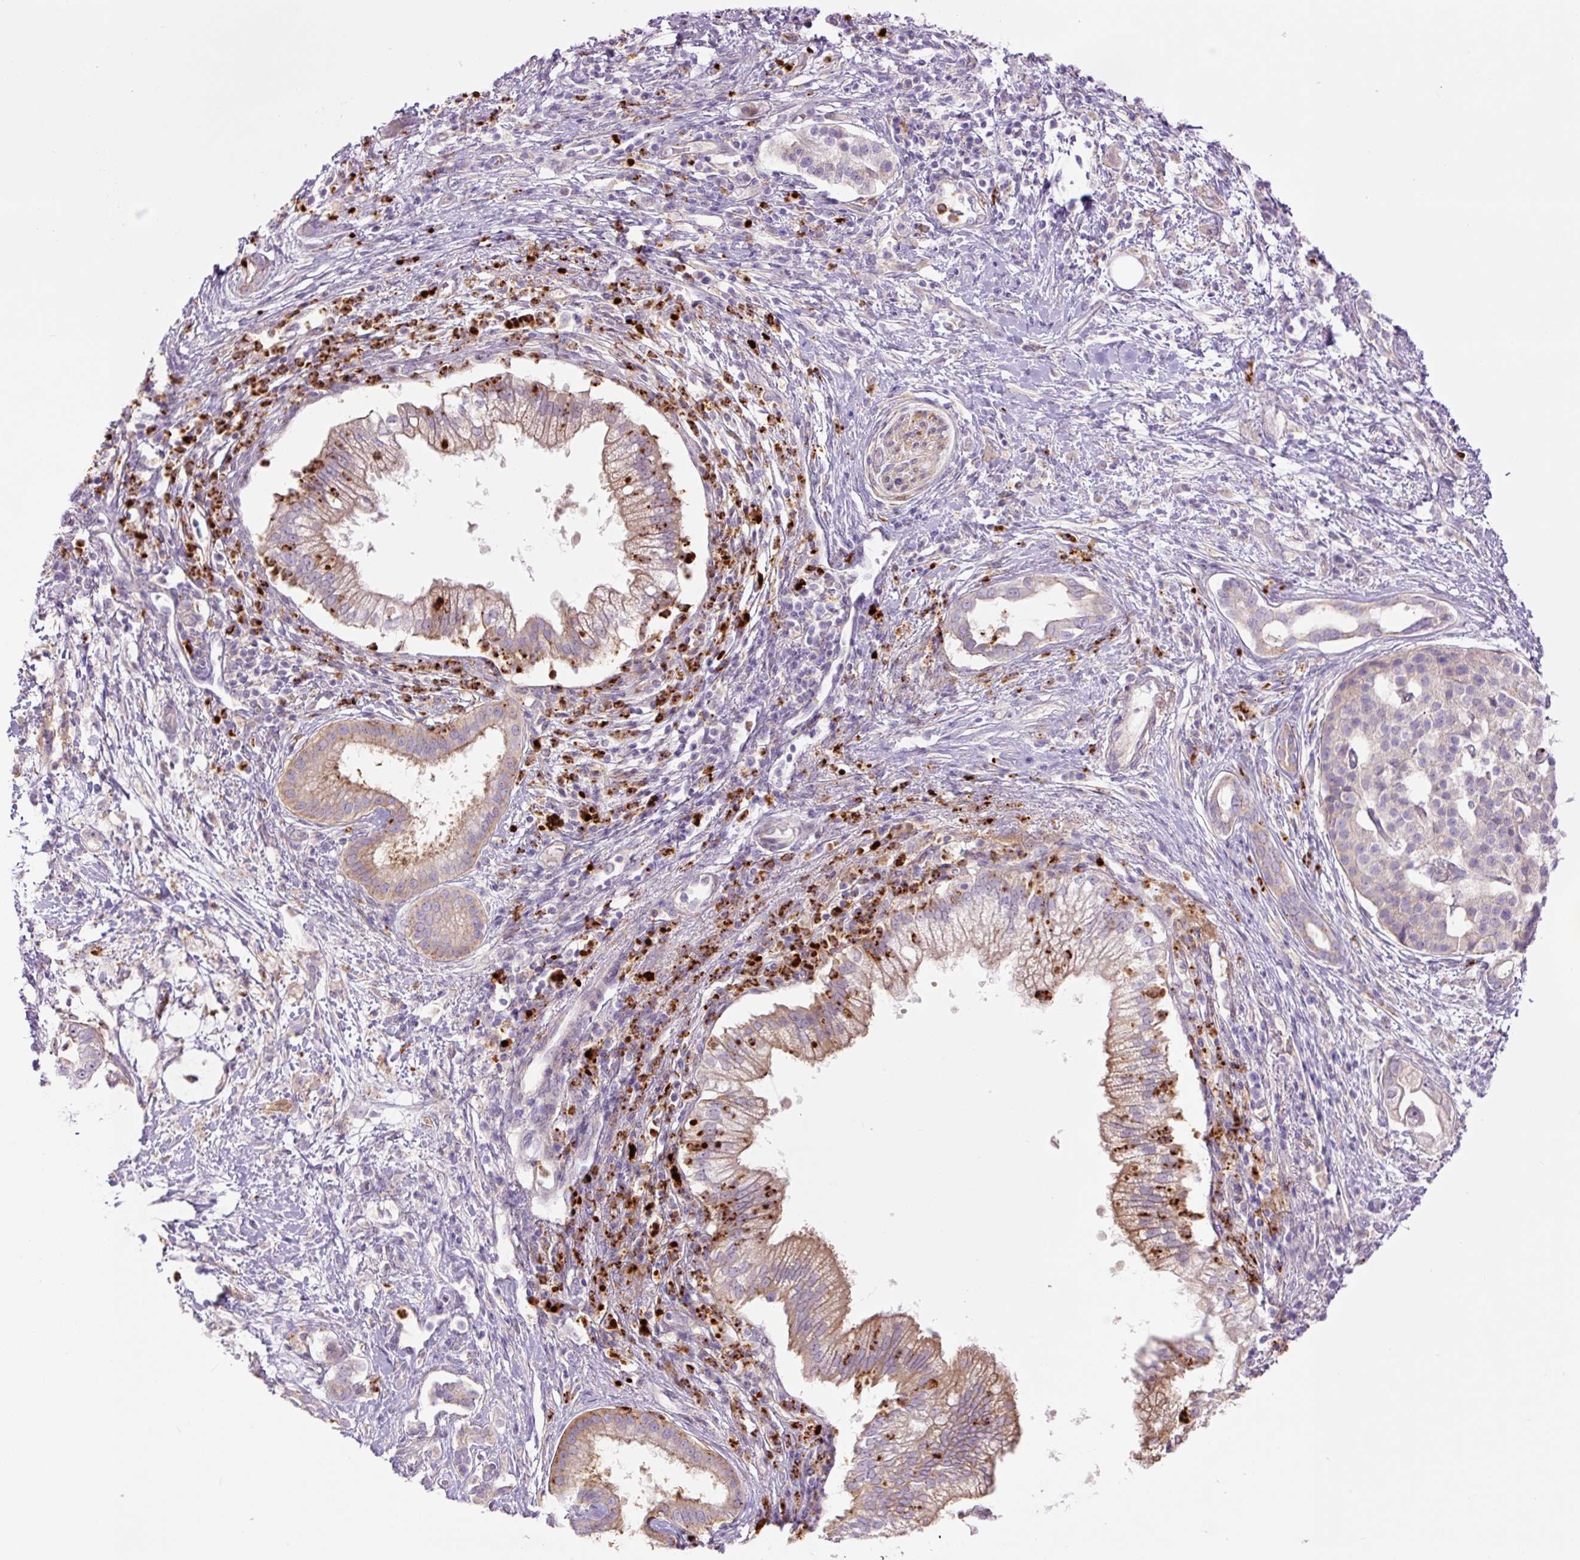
{"staining": {"intensity": "moderate", "quantity": "25%-75%", "location": "cytoplasmic/membranous"}, "tissue": "pancreatic cancer", "cell_type": "Tumor cells", "image_type": "cancer", "snomed": [{"axis": "morphology", "description": "Adenocarcinoma, NOS"}, {"axis": "topography", "description": "Pancreas"}], "caption": "High-power microscopy captured an IHC micrograph of pancreatic adenocarcinoma, revealing moderate cytoplasmic/membranous positivity in about 25%-75% of tumor cells. The protein of interest is shown in brown color, while the nuclei are stained blue.", "gene": "SH2D6", "patient": {"sex": "male", "age": 70}}